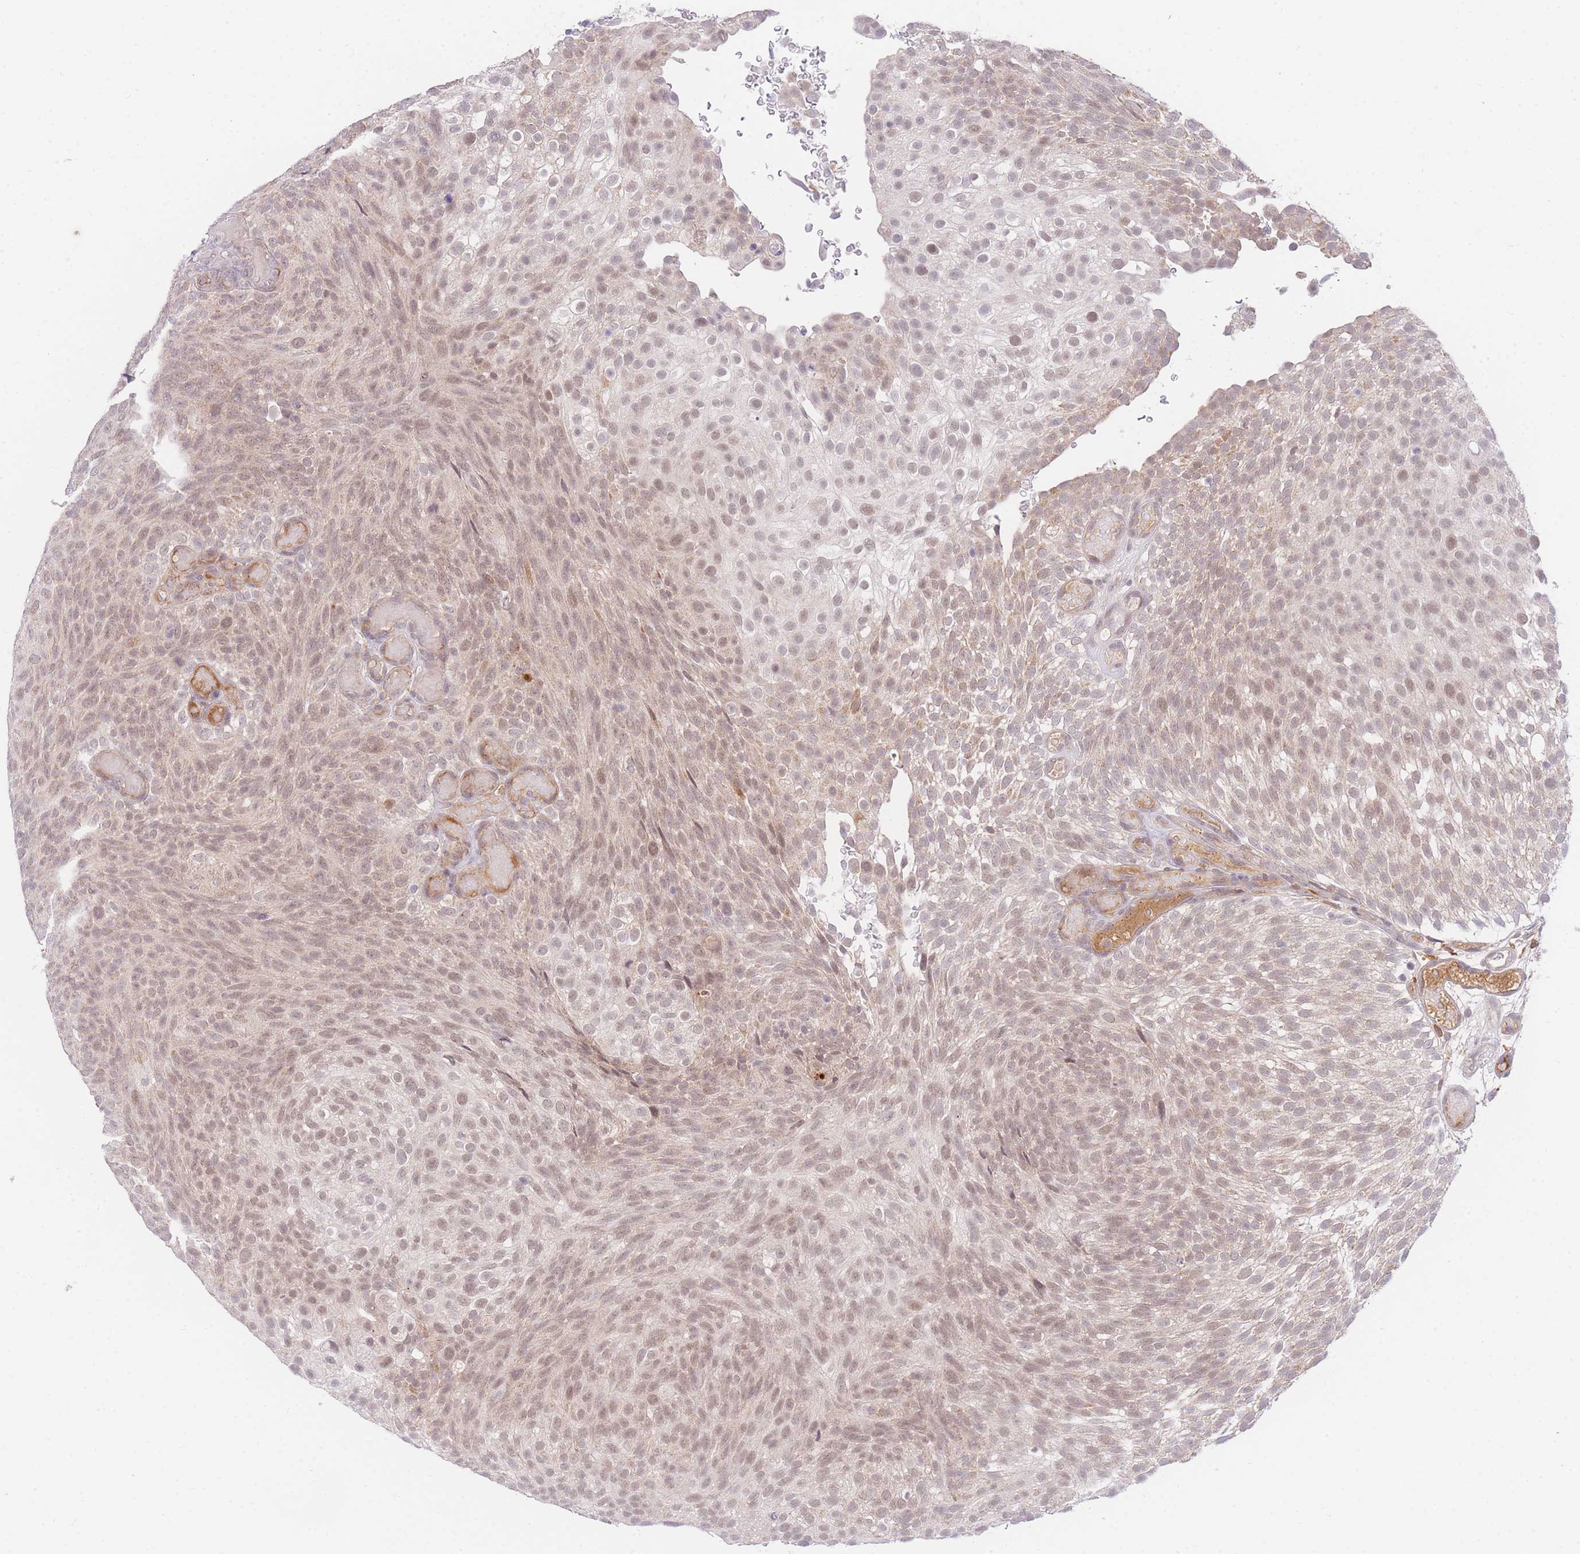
{"staining": {"intensity": "weak", "quantity": ">75%", "location": "nuclear"}, "tissue": "urothelial cancer", "cell_type": "Tumor cells", "image_type": "cancer", "snomed": [{"axis": "morphology", "description": "Urothelial carcinoma, Low grade"}, {"axis": "topography", "description": "Urinary bladder"}], "caption": "Brown immunohistochemical staining in human urothelial cancer demonstrates weak nuclear positivity in about >75% of tumor cells. Using DAB (brown) and hematoxylin (blue) stains, captured at high magnification using brightfield microscopy.", "gene": "SLC25A33", "patient": {"sex": "male", "age": 78}}